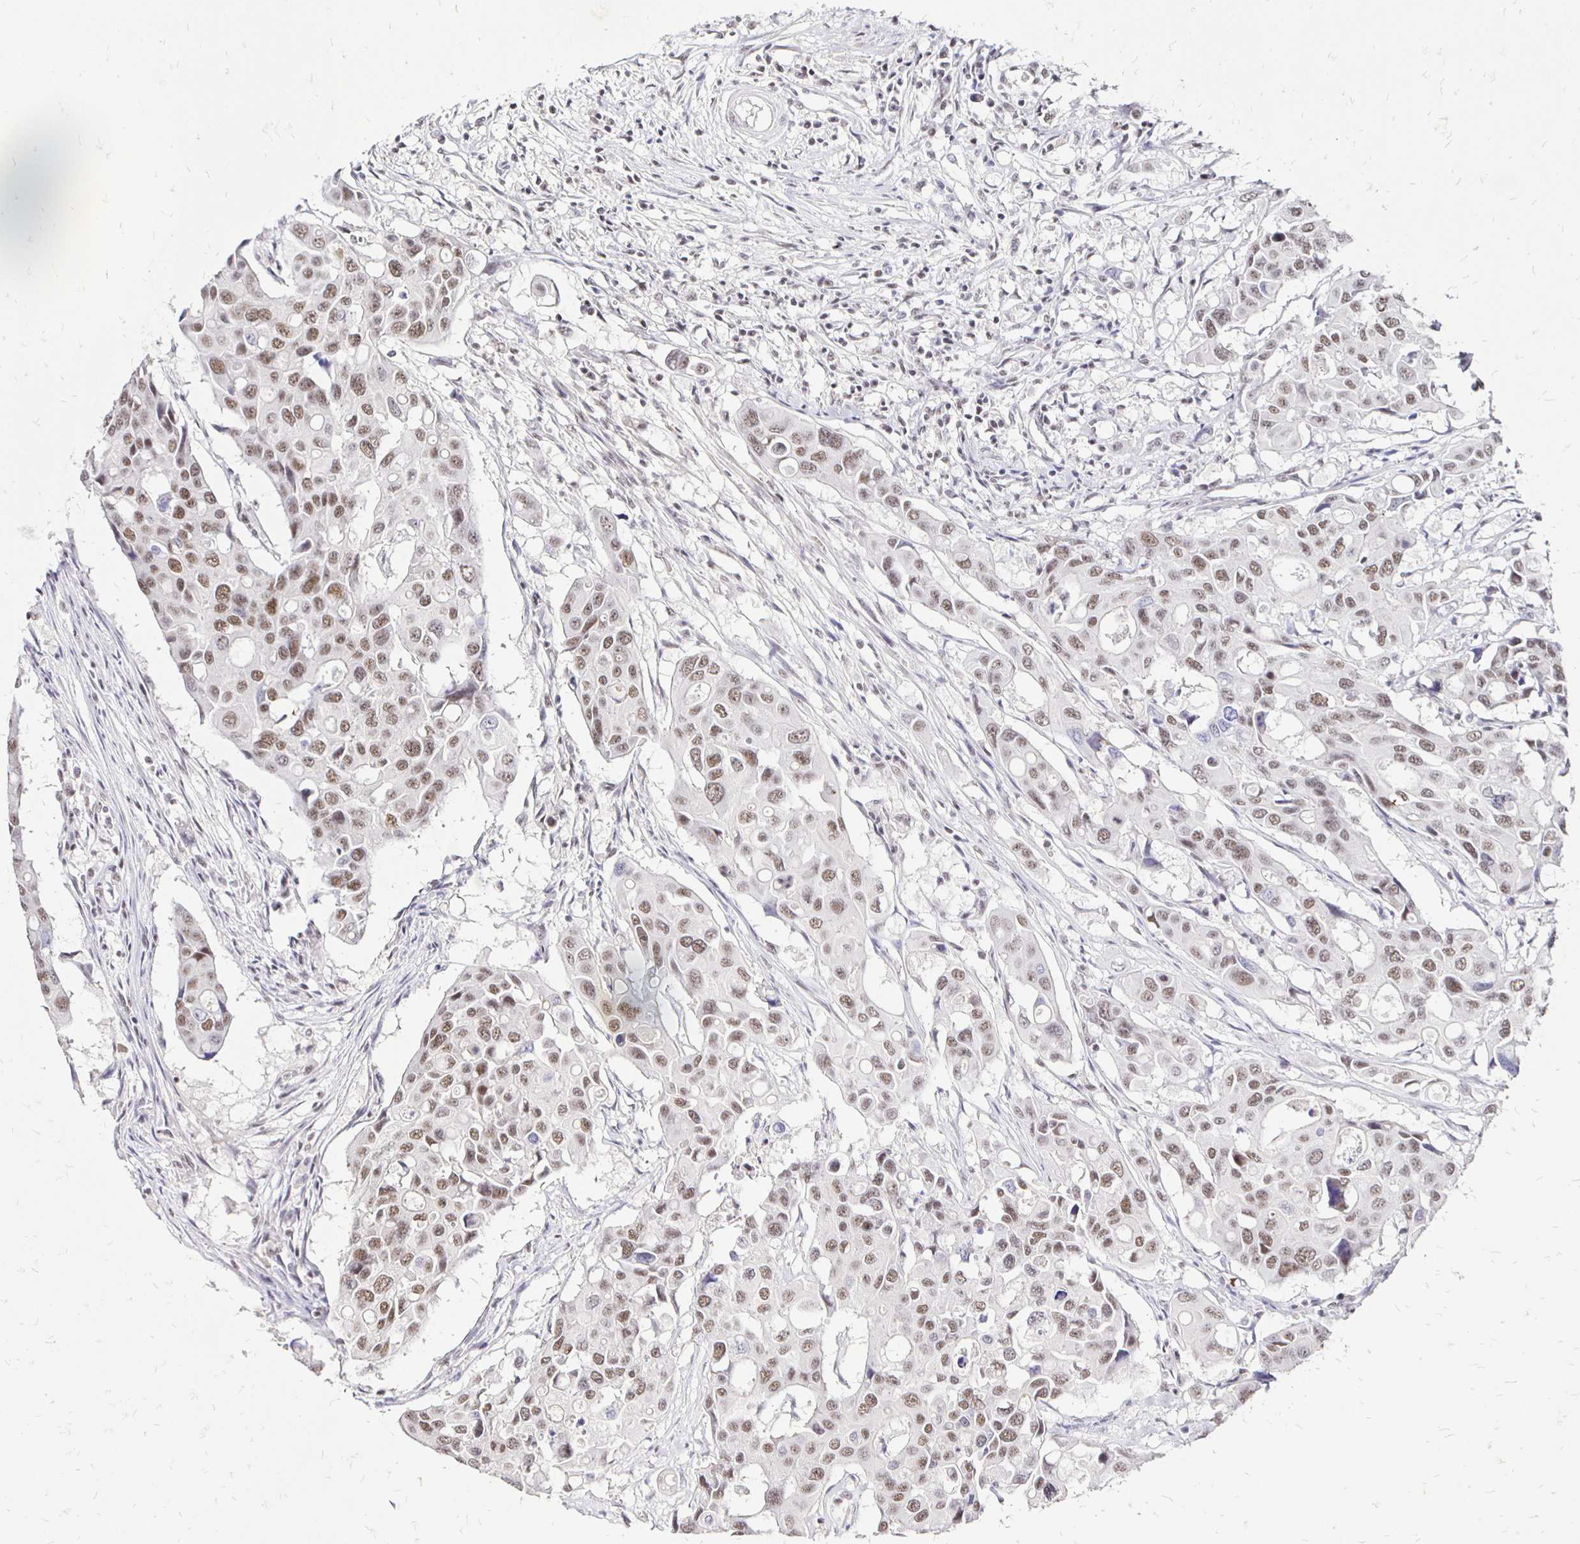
{"staining": {"intensity": "moderate", "quantity": "25%-75%", "location": "nuclear"}, "tissue": "colorectal cancer", "cell_type": "Tumor cells", "image_type": "cancer", "snomed": [{"axis": "morphology", "description": "Adenocarcinoma, NOS"}, {"axis": "topography", "description": "Colon"}], "caption": "Approximately 25%-75% of tumor cells in human colorectal adenocarcinoma exhibit moderate nuclear protein staining as visualized by brown immunohistochemical staining.", "gene": "SIN3A", "patient": {"sex": "male", "age": 77}}